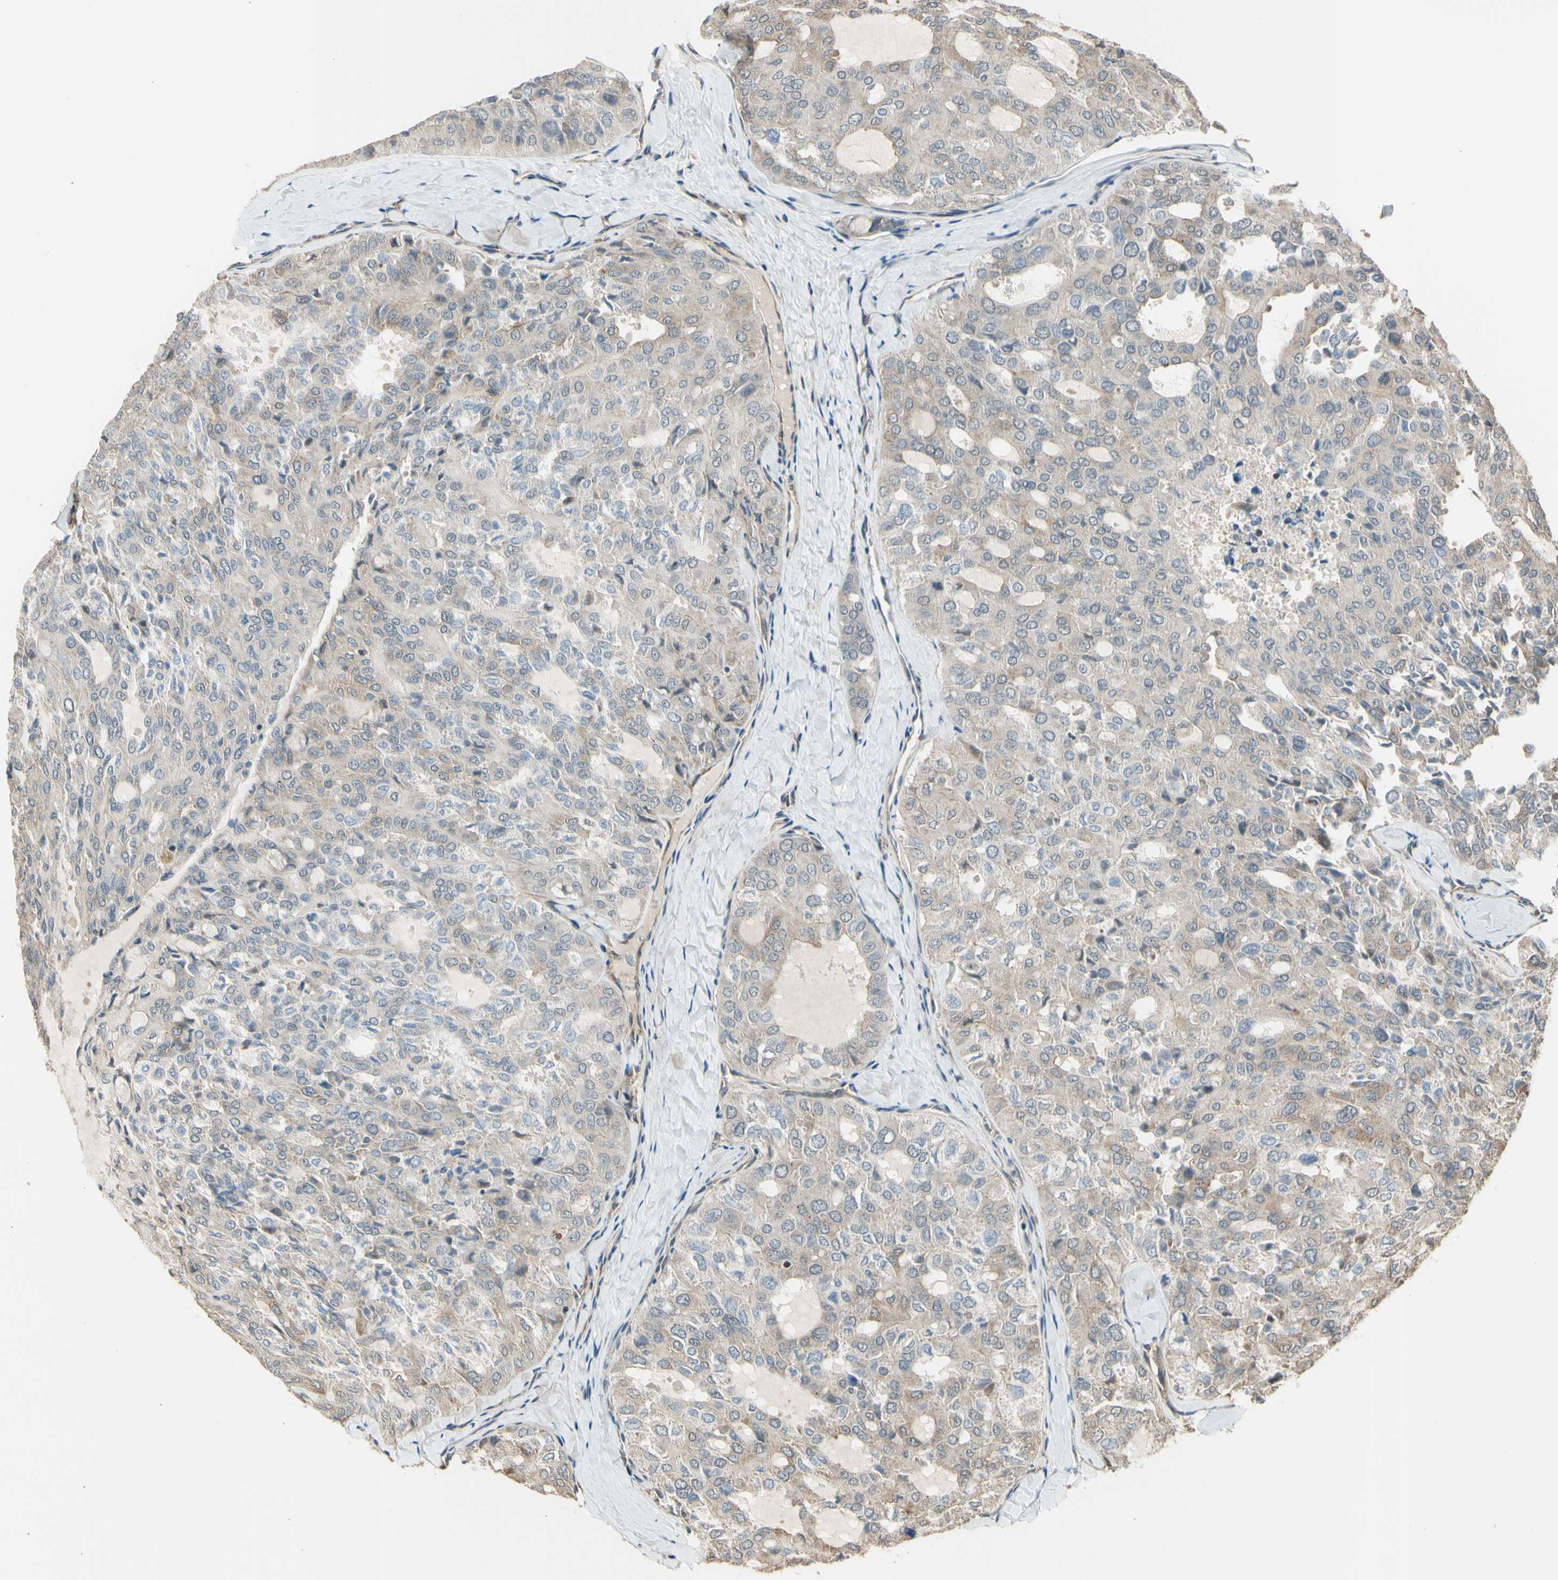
{"staining": {"intensity": "weak", "quantity": "<25%", "location": "cytoplasmic/membranous"}, "tissue": "thyroid cancer", "cell_type": "Tumor cells", "image_type": "cancer", "snomed": [{"axis": "morphology", "description": "Follicular adenoma carcinoma, NOS"}, {"axis": "topography", "description": "Thyroid gland"}], "caption": "Follicular adenoma carcinoma (thyroid) stained for a protein using immunohistochemistry exhibits no staining tumor cells.", "gene": "EFNB2", "patient": {"sex": "male", "age": 75}}